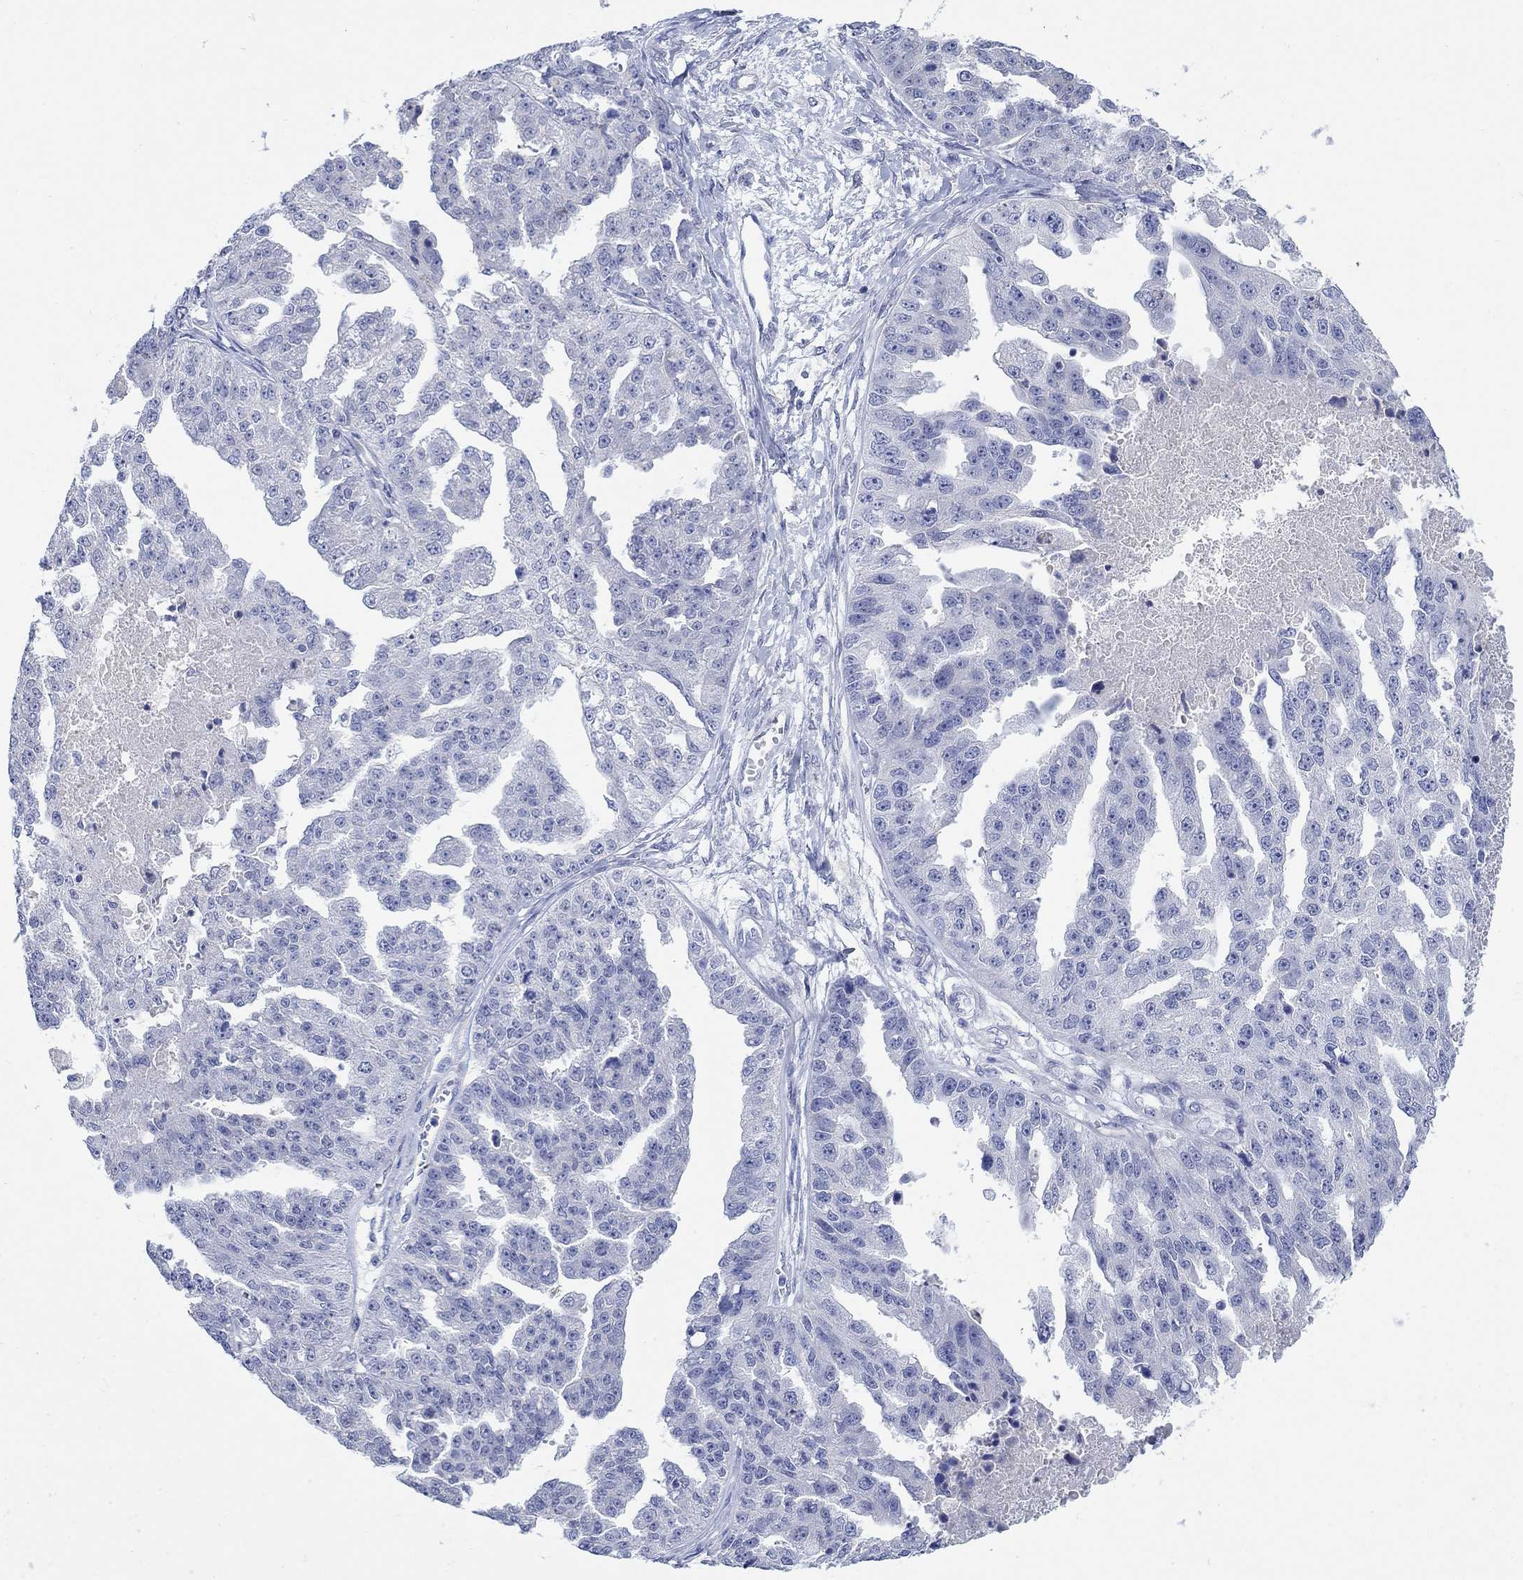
{"staining": {"intensity": "negative", "quantity": "none", "location": "none"}, "tissue": "ovarian cancer", "cell_type": "Tumor cells", "image_type": "cancer", "snomed": [{"axis": "morphology", "description": "Cystadenocarcinoma, serous, NOS"}, {"axis": "topography", "description": "Ovary"}], "caption": "IHC image of human serous cystadenocarcinoma (ovarian) stained for a protein (brown), which shows no staining in tumor cells.", "gene": "KRT222", "patient": {"sex": "female", "age": 58}}